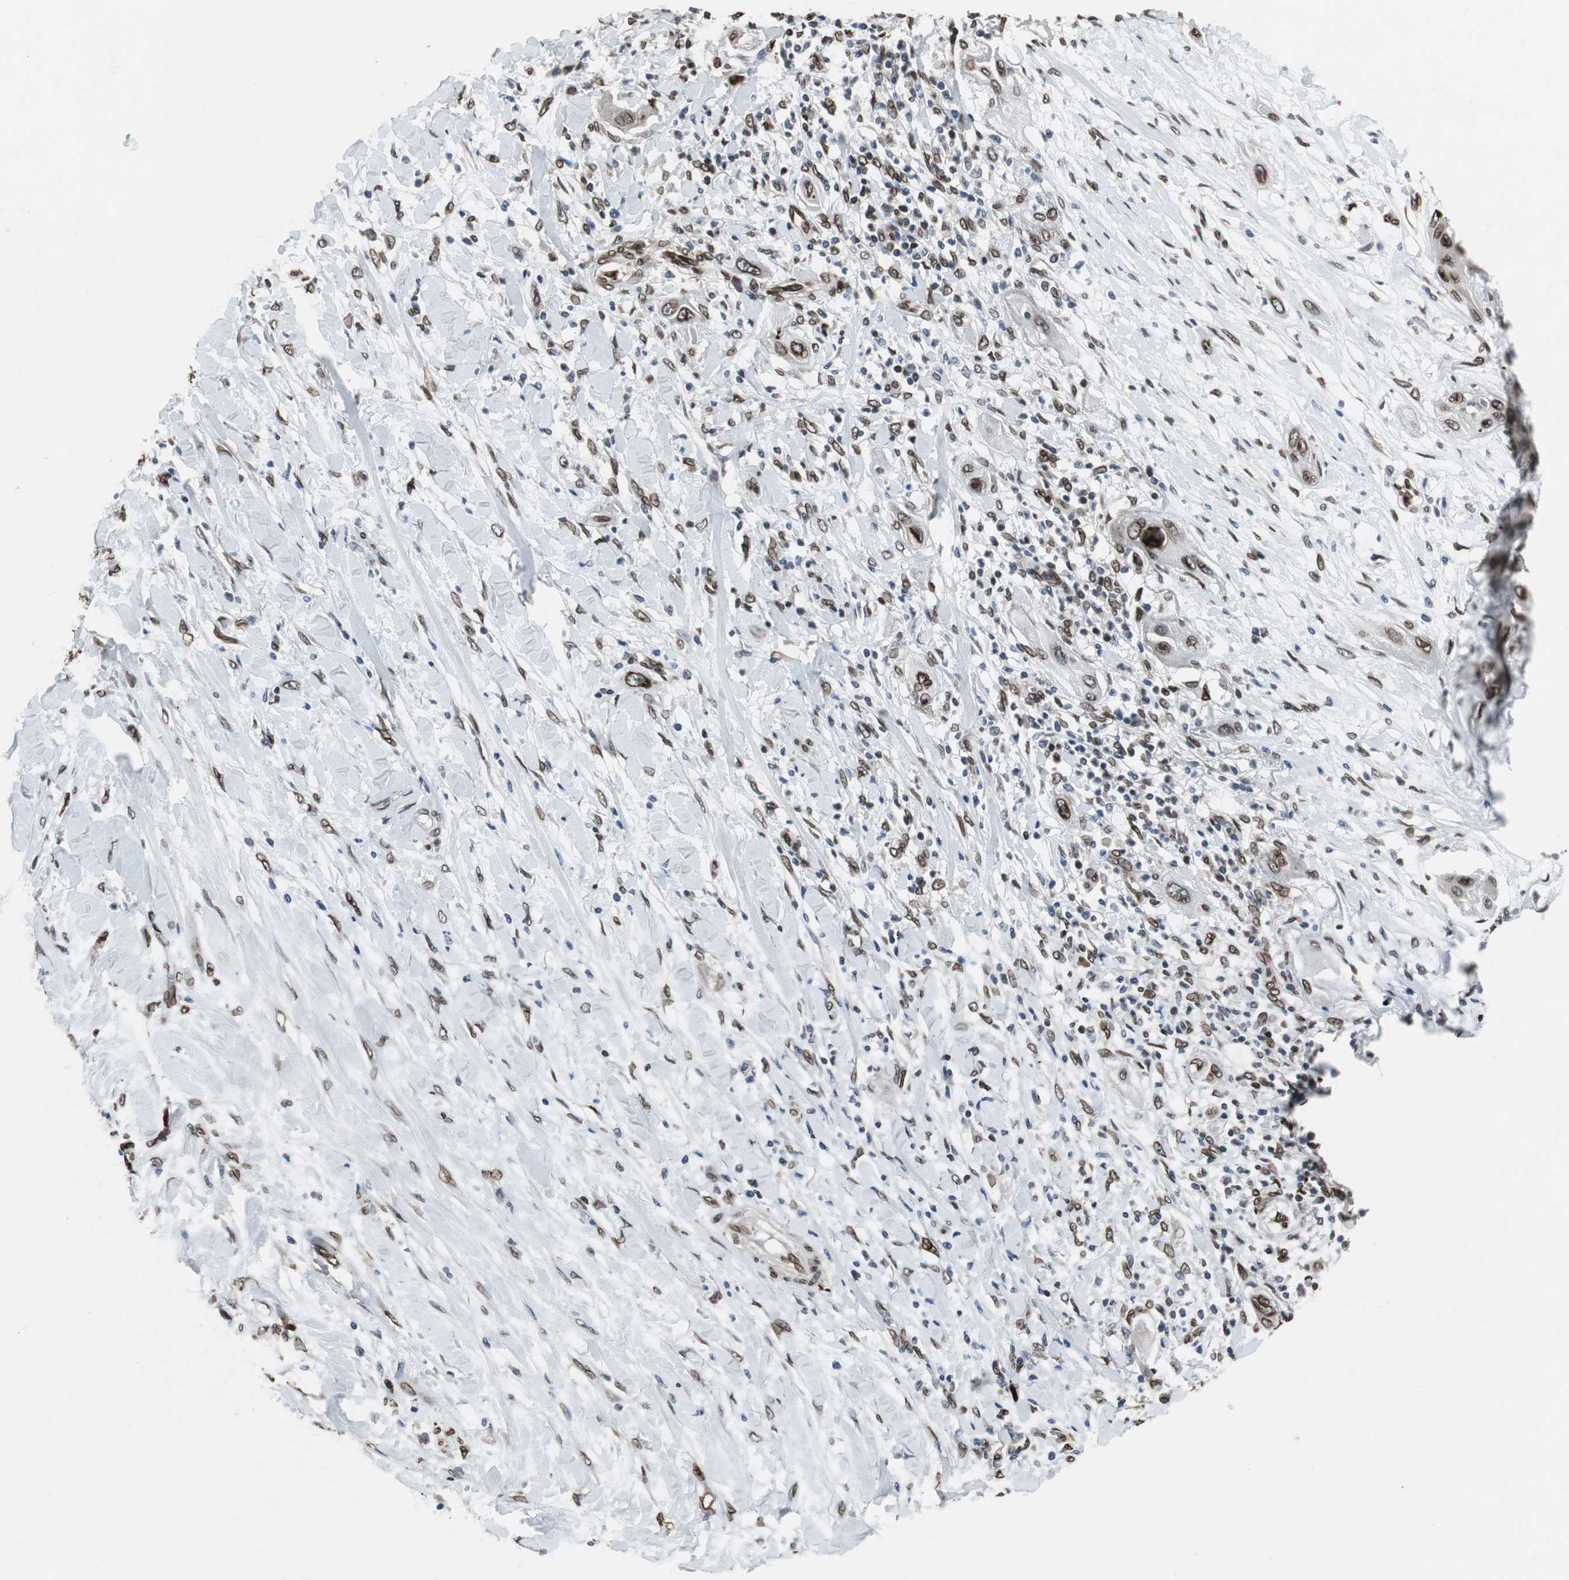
{"staining": {"intensity": "strong", "quantity": ">75%", "location": "cytoplasmic/membranous,nuclear"}, "tissue": "lung cancer", "cell_type": "Tumor cells", "image_type": "cancer", "snomed": [{"axis": "morphology", "description": "Squamous cell carcinoma, NOS"}, {"axis": "topography", "description": "Lung"}], "caption": "Immunohistochemistry (IHC) (DAB (3,3'-diaminobenzidine)) staining of lung cancer (squamous cell carcinoma) reveals strong cytoplasmic/membranous and nuclear protein positivity in about >75% of tumor cells.", "gene": "LMNA", "patient": {"sex": "female", "age": 47}}